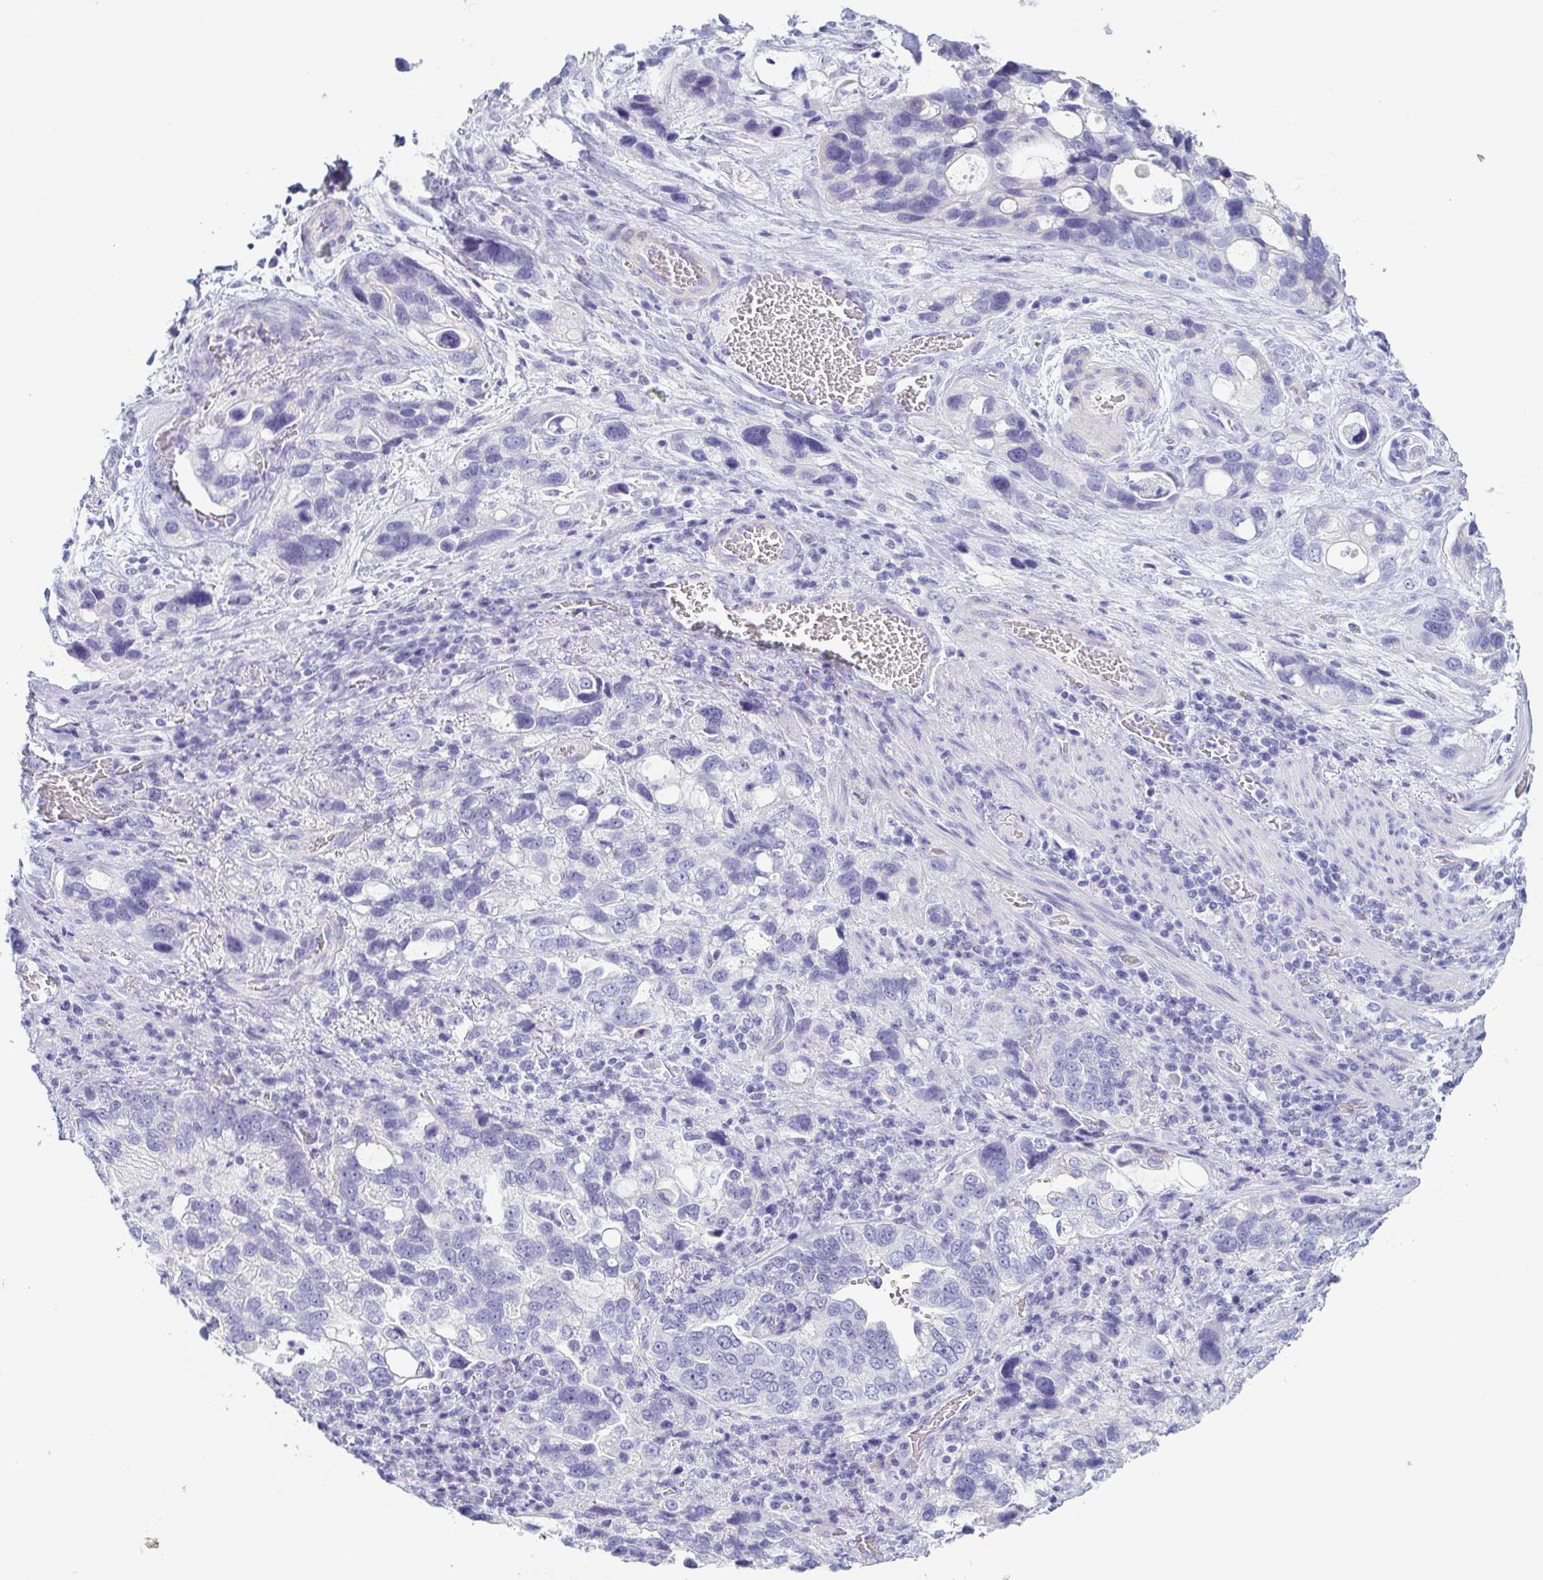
{"staining": {"intensity": "negative", "quantity": "none", "location": "none"}, "tissue": "stomach cancer", "cell_type": "Tumor cells", "image_type": "cancer", "snomed": [{"axis": "morphology", "description": "Adenocarcinoma, NOS"}, {"axis": "topography", "description": "Stomach, upper"}], "caption": "Immunohistochemistry of human stomach cancer exhibits no expression in tumor cells.", "gene": "PRR4", "patient": {"sex": "female", "age": 81}}